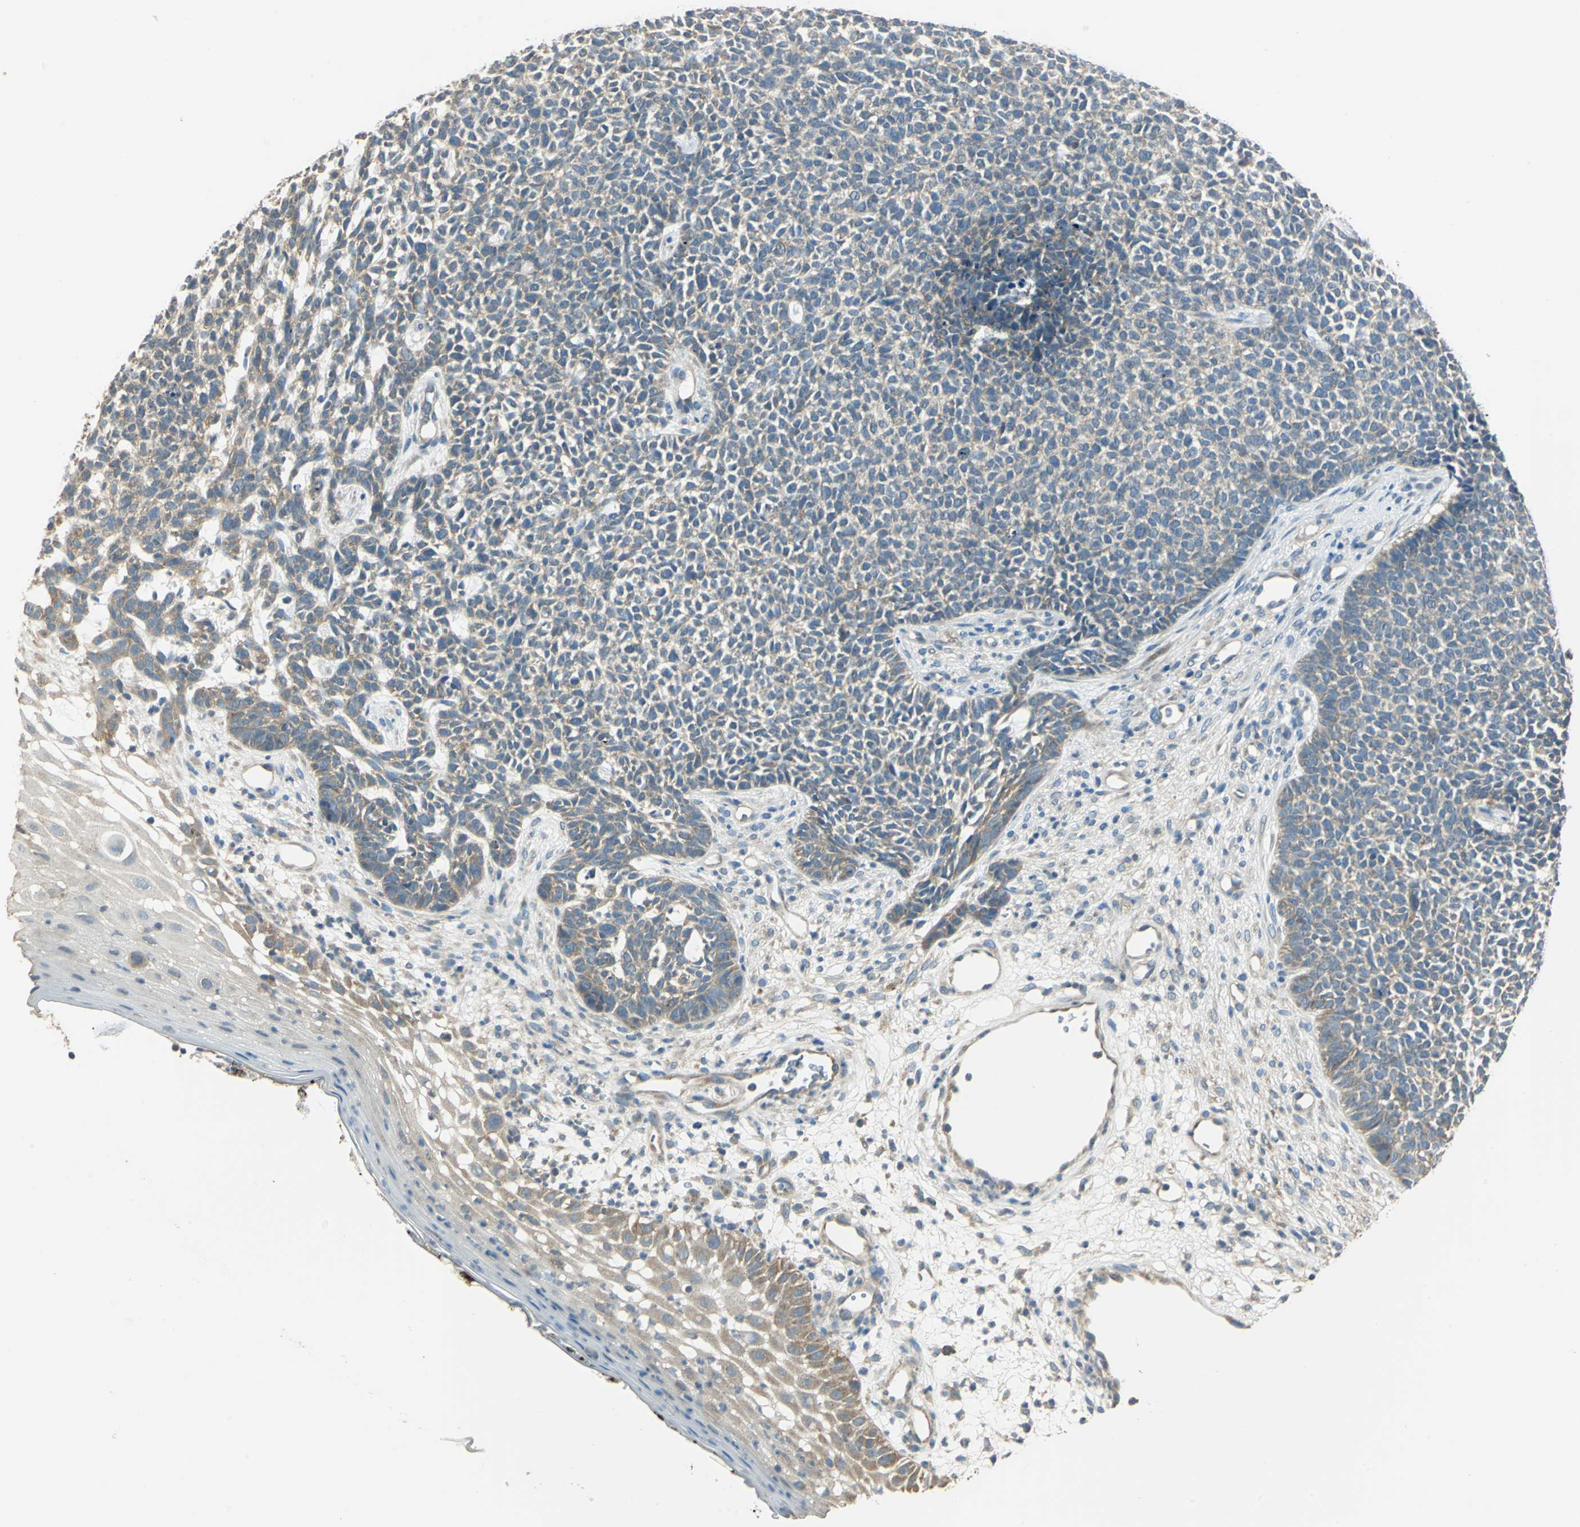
{"staining": {"intensity": "moderate", "quantity": "25%-75%", "location": "cytoplasmic/membranous"}, "tissue": "skin cancer", "cell_type": "Tumor cells", "image_type": "cancer", "snomed": [{"axis": "morphology", "description": "Basal cell carcinoma"}, {"axis": "topography", "description": "Skin"}], "caption": "Immunohistochemistry (IHC) micrograph of human skin basal cell carcinoma stained for a protein (brown), which exhibits medium levels of moderate cytoplasmic/membranous expression in about 25%-75% of tumor cells.", "gene": "SHC2", "patient": {"sex": "female", "age": 84}}